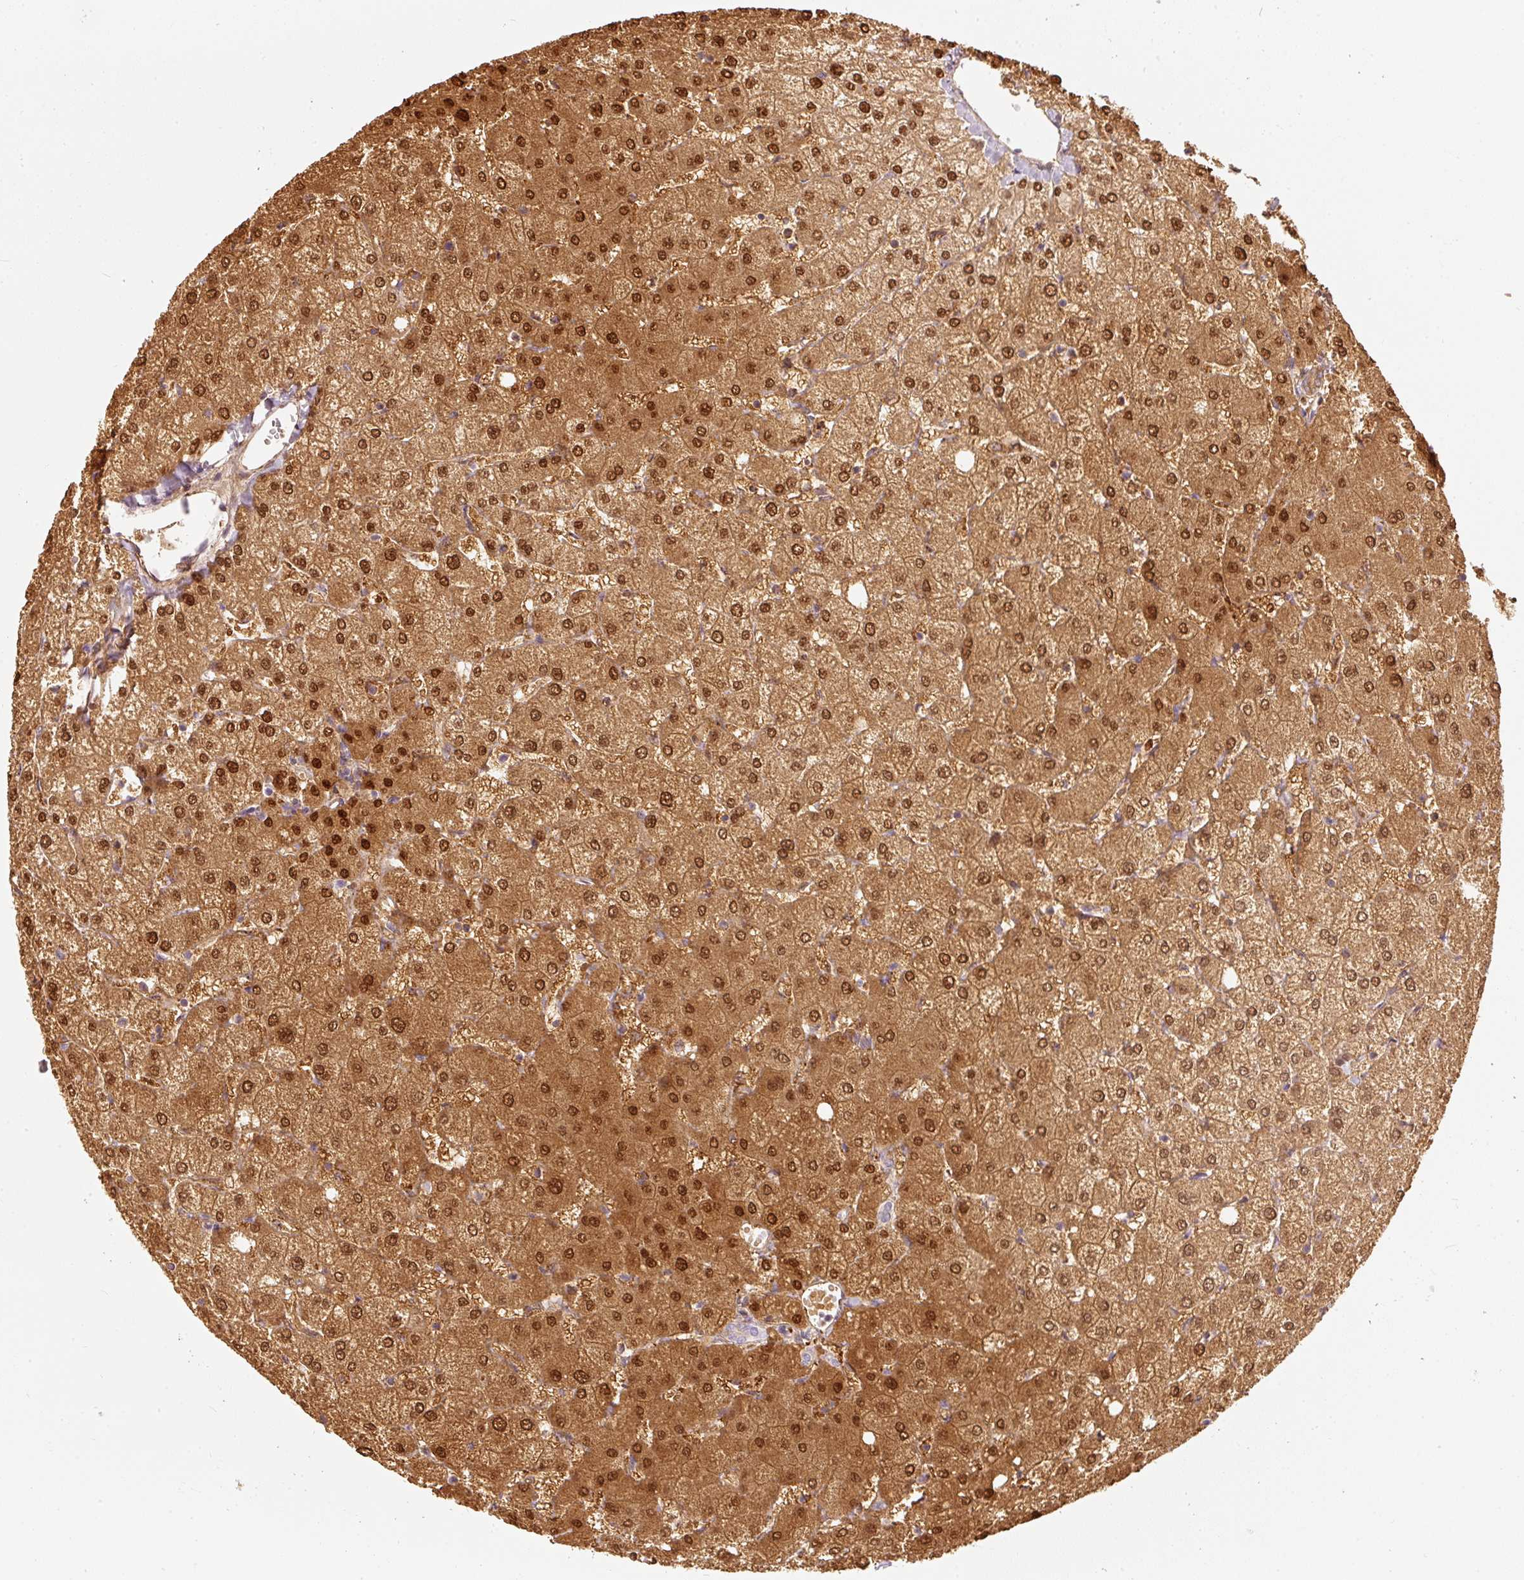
{"staining": {"intensity": "negative", "quantity": "none", "location": "none"}, "tissue": "liver", "cell_type": "Cholangiocytes", "image_type": "normal", "snomed": [{"axis": "morphology", "description": "Normal tissue, NOS"}, {"axis": "topography", "description": "Liver"}], "caption": "Immunohistochemistry image of normal human liver stained for a protein (brown), which shows no expression in cholangiocytes.", "gene": "RNF39", "patient": {"sex": "female", "age": 54}}